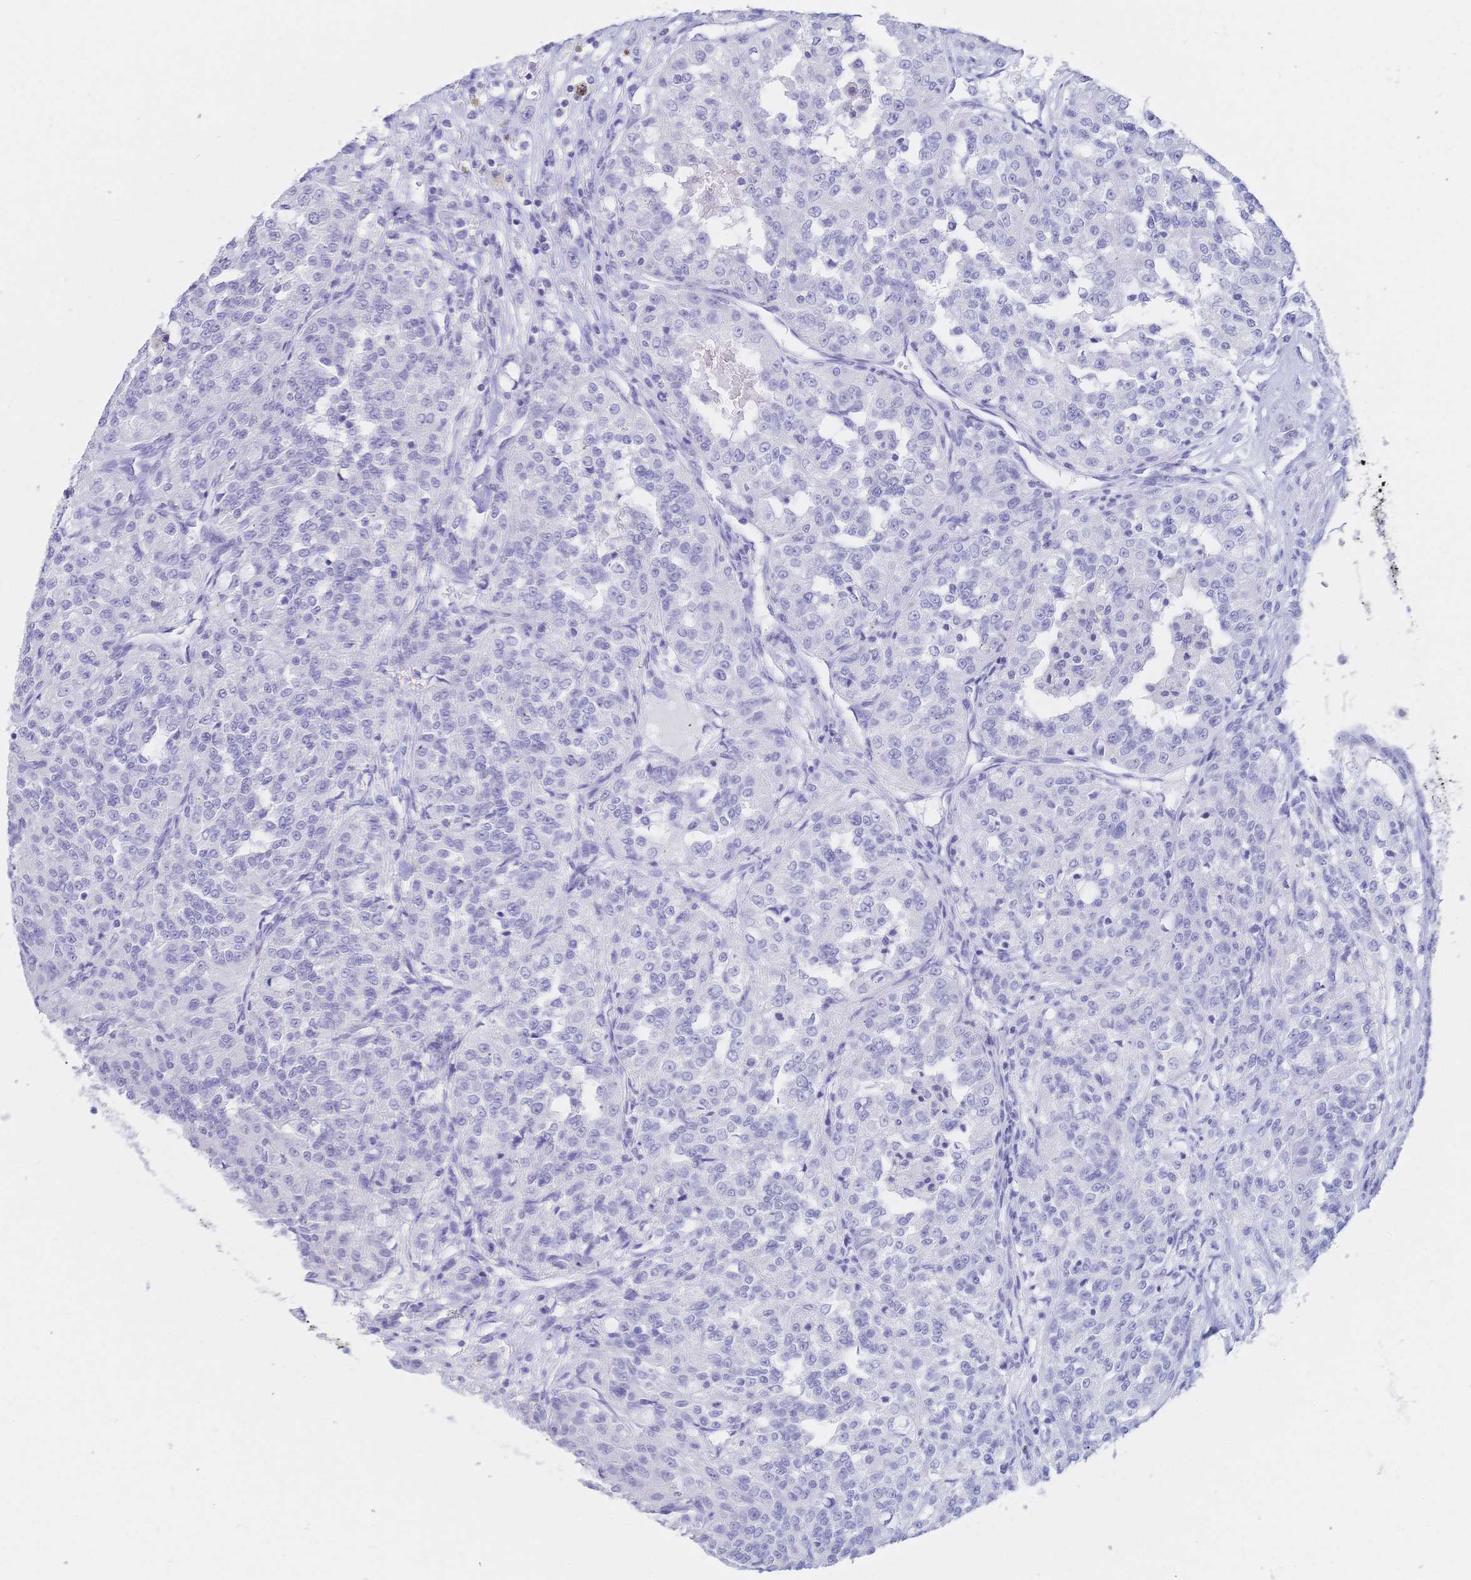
{"staining": {"intensity": "negative", "quantity": "none", "location": "none"}, "tissue": "renal cancer", "cell_type": "Tumor cells", "image_type": "cancer", "snomed": [{"axis": "morphology", "description": "Adenocarcinoma, NOS"}, {"axis": "topography", "description": "Kidney"}], "caption": "The immunohistochemistry (IHC) photomicrograph has no significant positivity in tumor cells of adenocarcinoma (renal) tissue.", "gene": "MEP1B", "patient": {"sex": "female", "age": 63}}